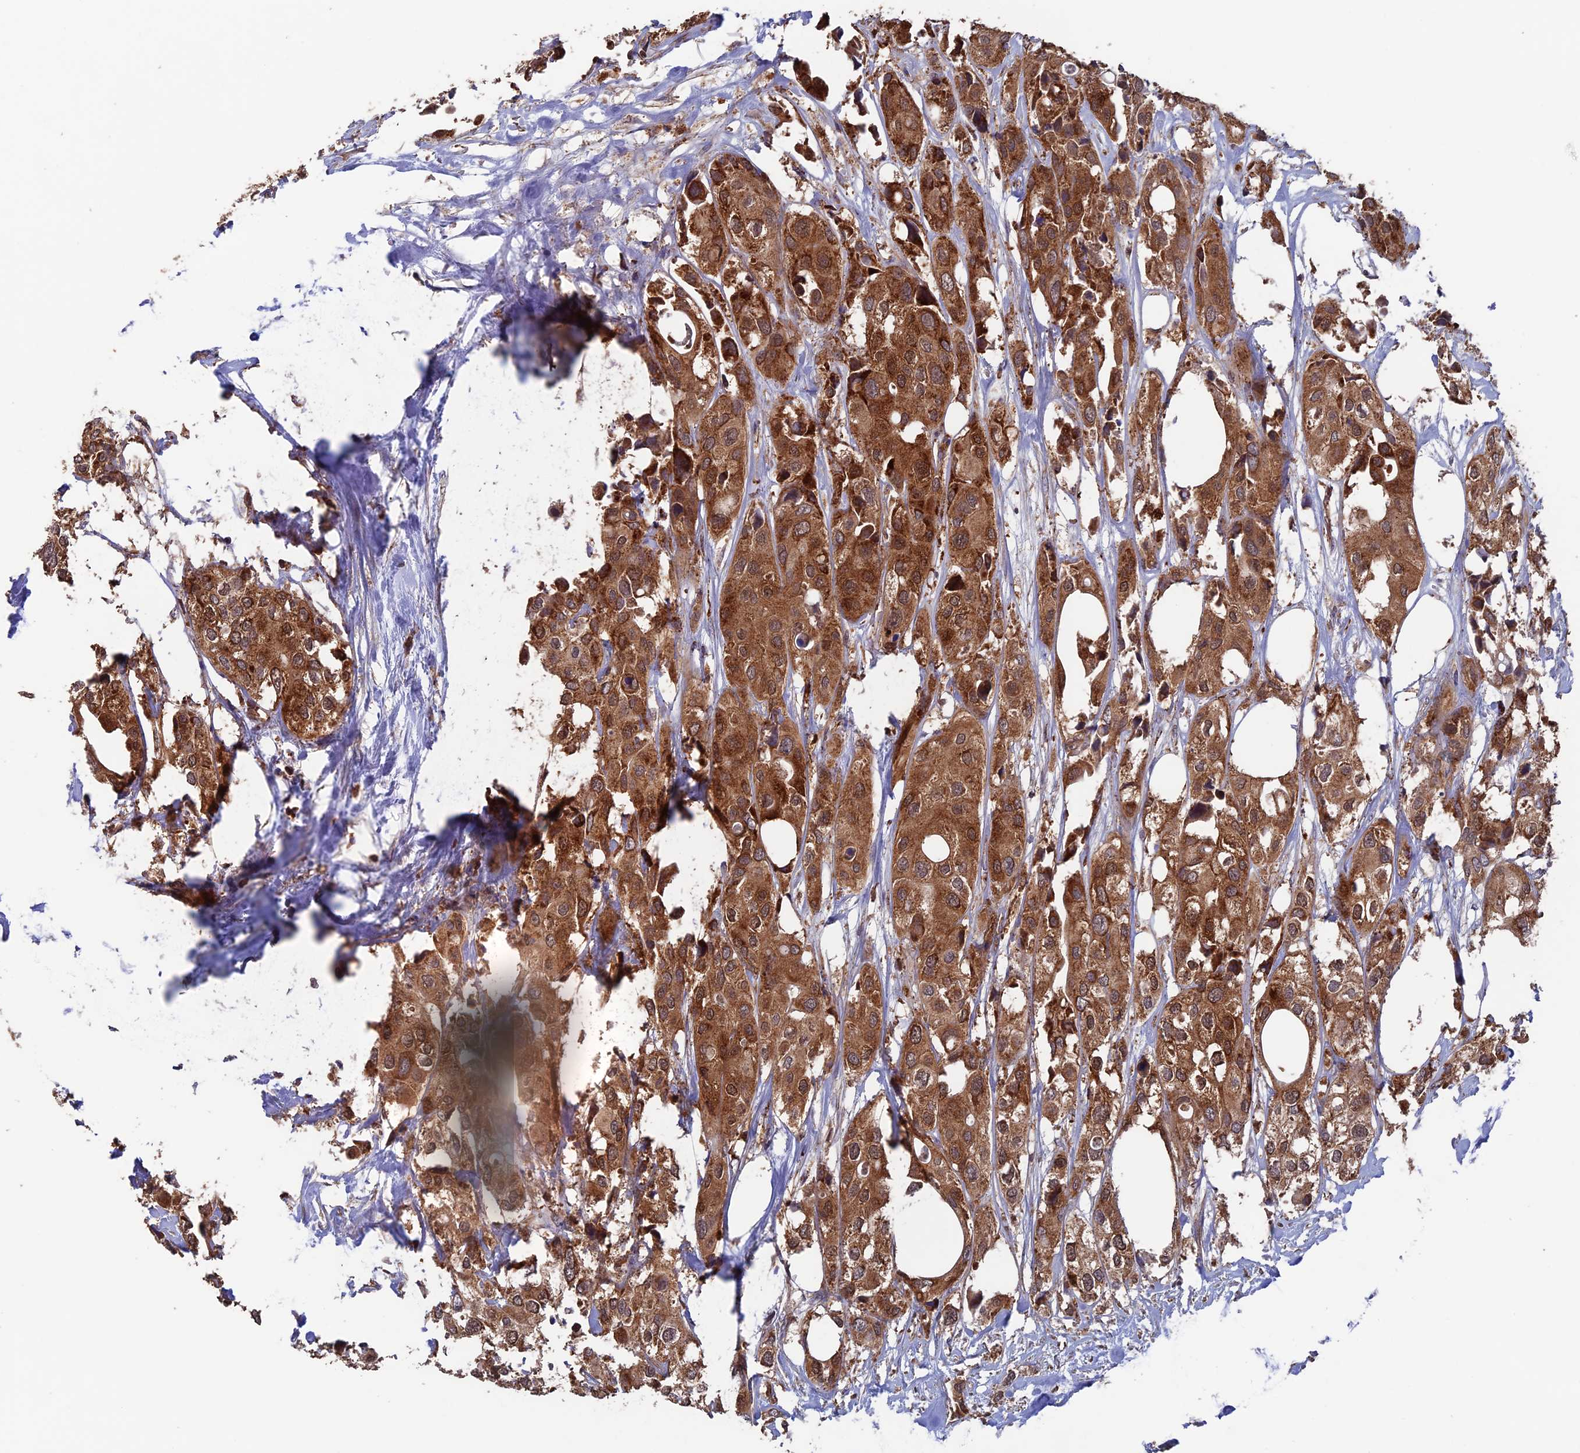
{"staining": {"intensity": "strong", "quantity": ">75%", "location": "cytoplasmic/membranous"}, "tissue": "urothelial cancer", "cell_type": "Tumor cells", "image_type": "cancer", "snomed": [{"axis": "morphology", "description": "Urothelial carcinoma, High grade"}, {"axis": "topography", "description": "Urinary bladder"}], "caption": "Protein staining by IHC demonstrates strong cytoplasmic/membranous staining in approximately >75% of tumor cells in urothelial cancer.", "gene": "DTYMK", "patient": {"sex": "male", "age": 64}}